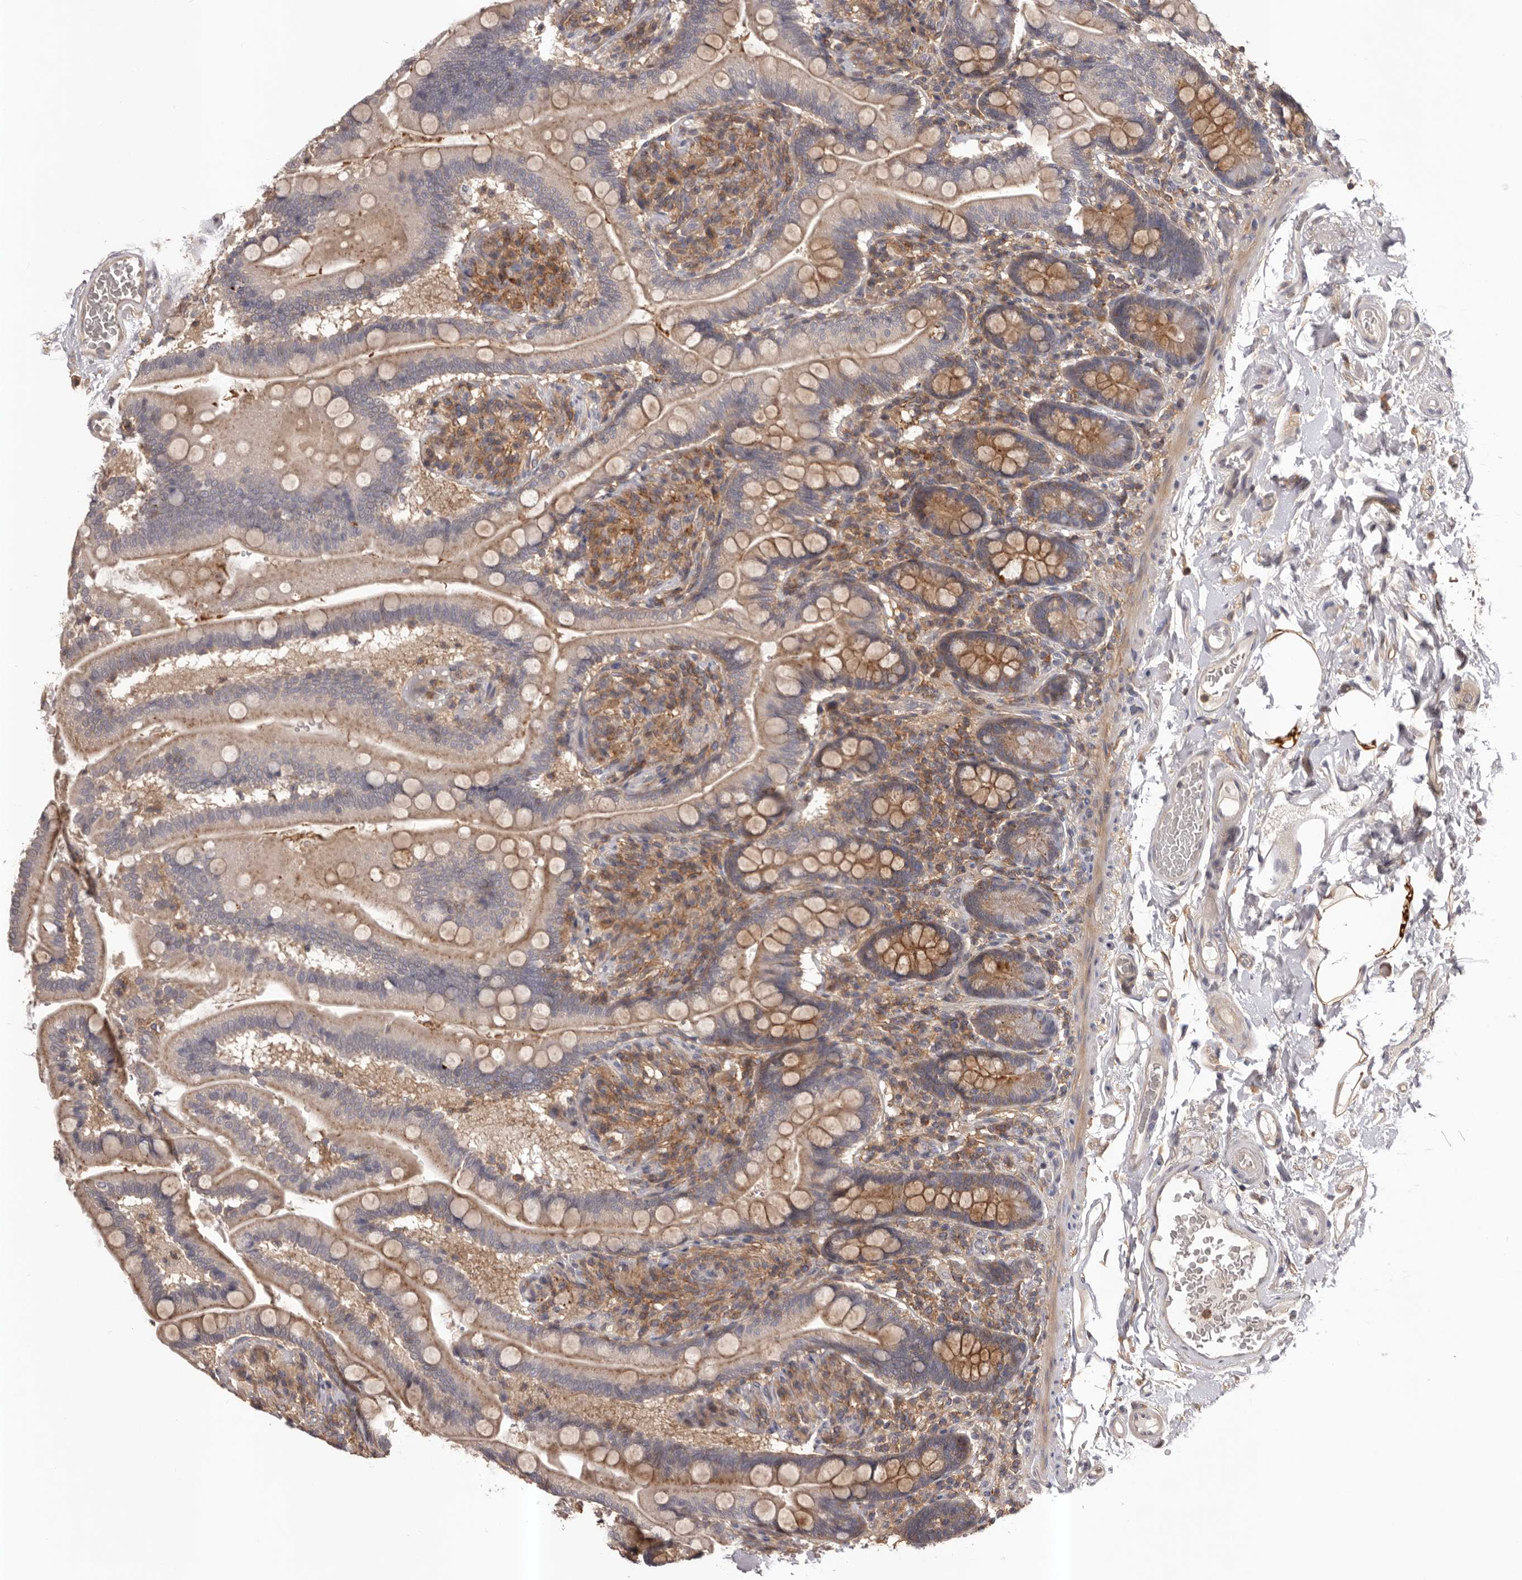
{"staining": {"intensity": "moderate", "quantity": "25%-75%", "location": "cytoplasmic/membranous"}, "tissue": "small intestine", "cell_type": "Glandular cells", "image_type": "normal", "snomed": [{"axis": "morphology", "description": "Normal tissue, NOS"}, {"axis": "topography", "description": "Small intestine"}], "caption": "An image showing moderate cytoplasmic/membranous expression in about 25%-75% of glandular cells in unremarkable small intestine, as visualized by brown immunohistochemical staining.", "gene": "GLIPR2", "patient": {"sex": "female", "age": 64}}